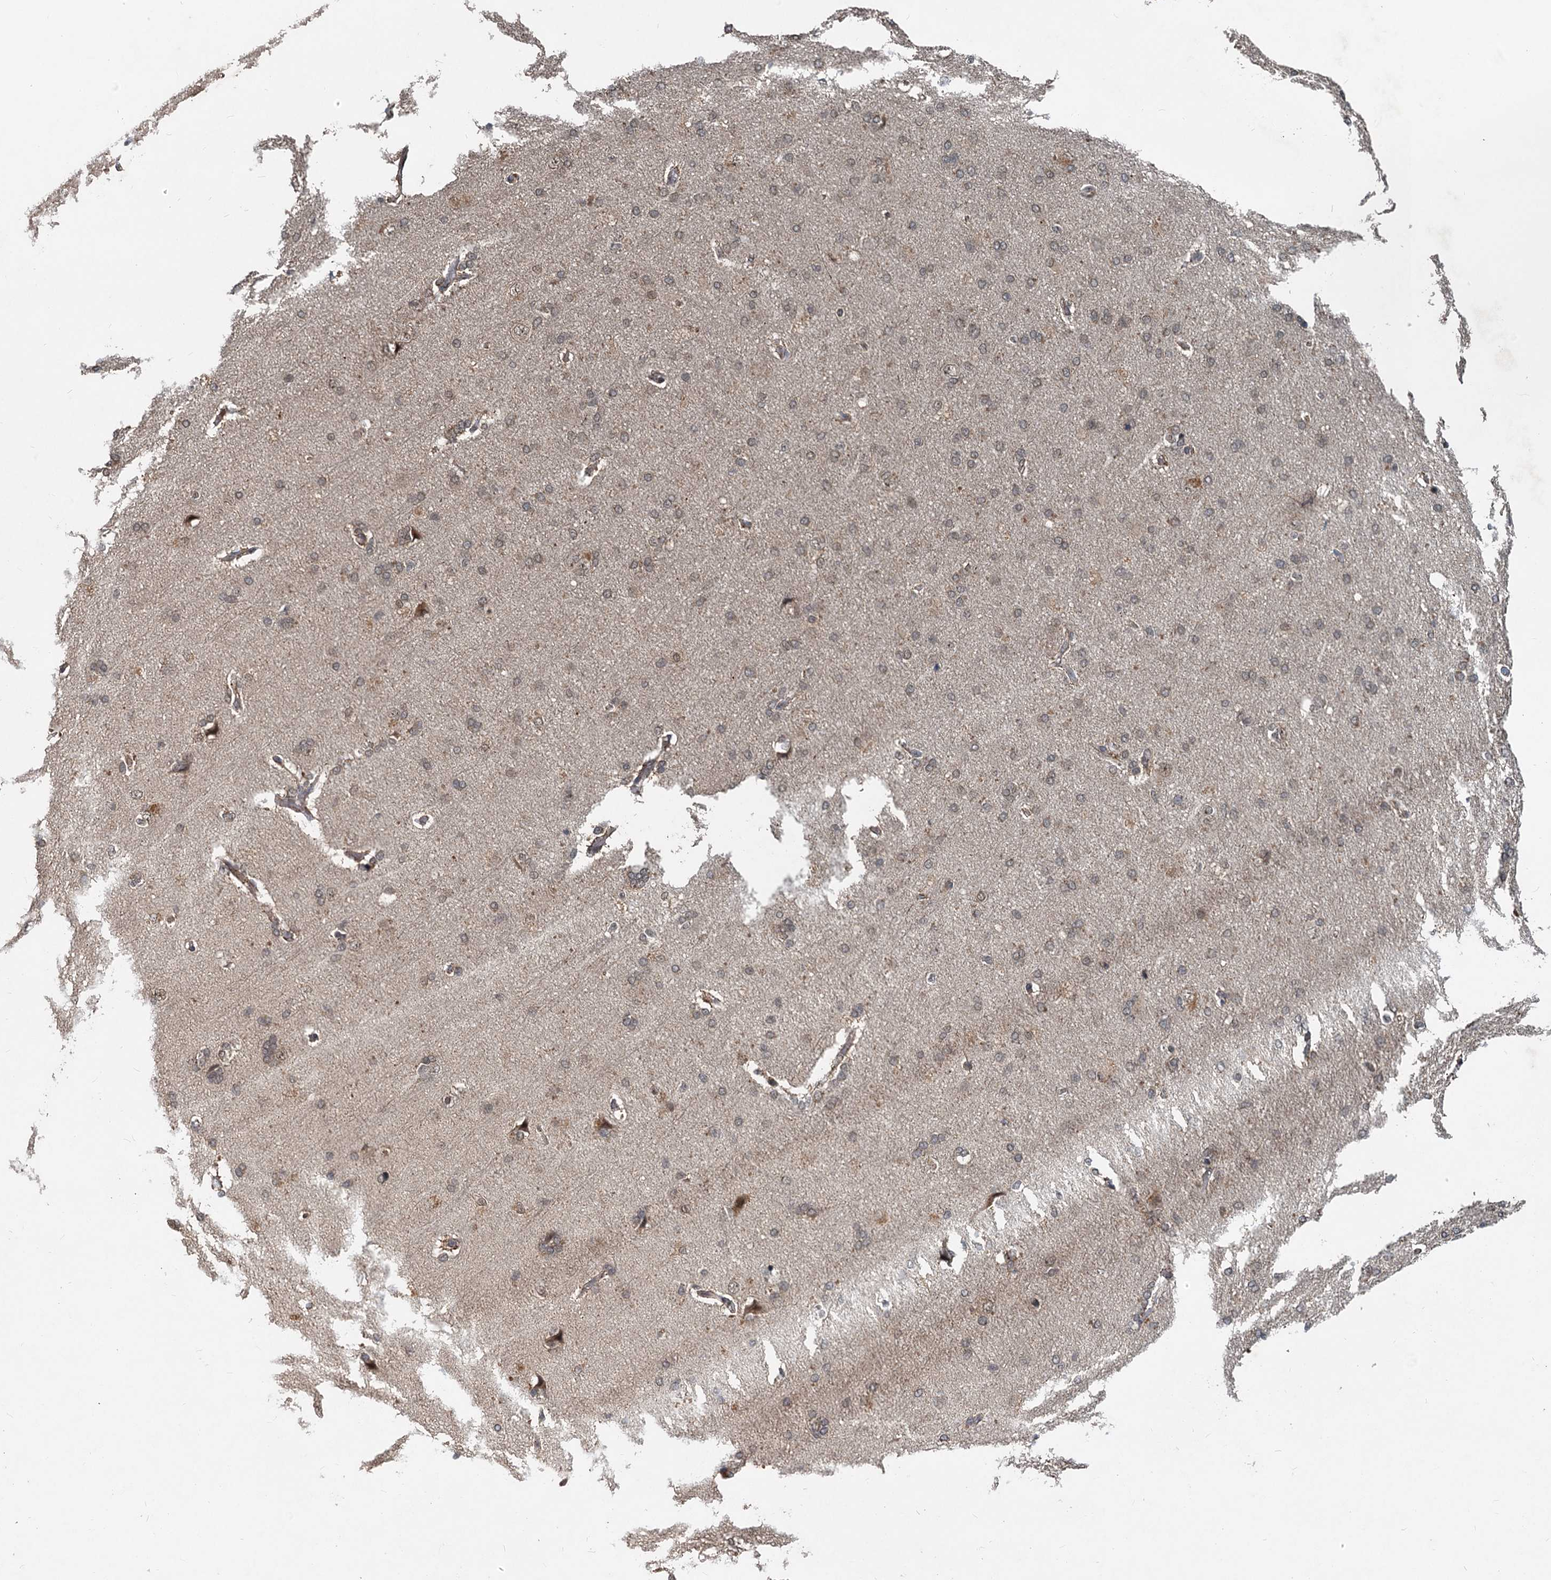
{"staining": {"intensity": "weak", "quantity": "25%-75%", "location": "cytoplasmic/membranous,nuclear"}, "tissue": "cerebral cortex", "cell_type": "Endothelial cells", "image_type": "normal", "snomed": [{"axis": "morphology", "description": "Normal tissue, NOS"}, {"axis": "topography", "description": "Cerebral cortex"}], "caption": "Human cerebral cortex stained for a protein (brown) exhibits weak cytoplasmic/membranous,nuclear positive expression in approximately 25%-75% of endothelial cells.", "gene": "RITA1", "patient": {"sex": "male", "age": 62}}